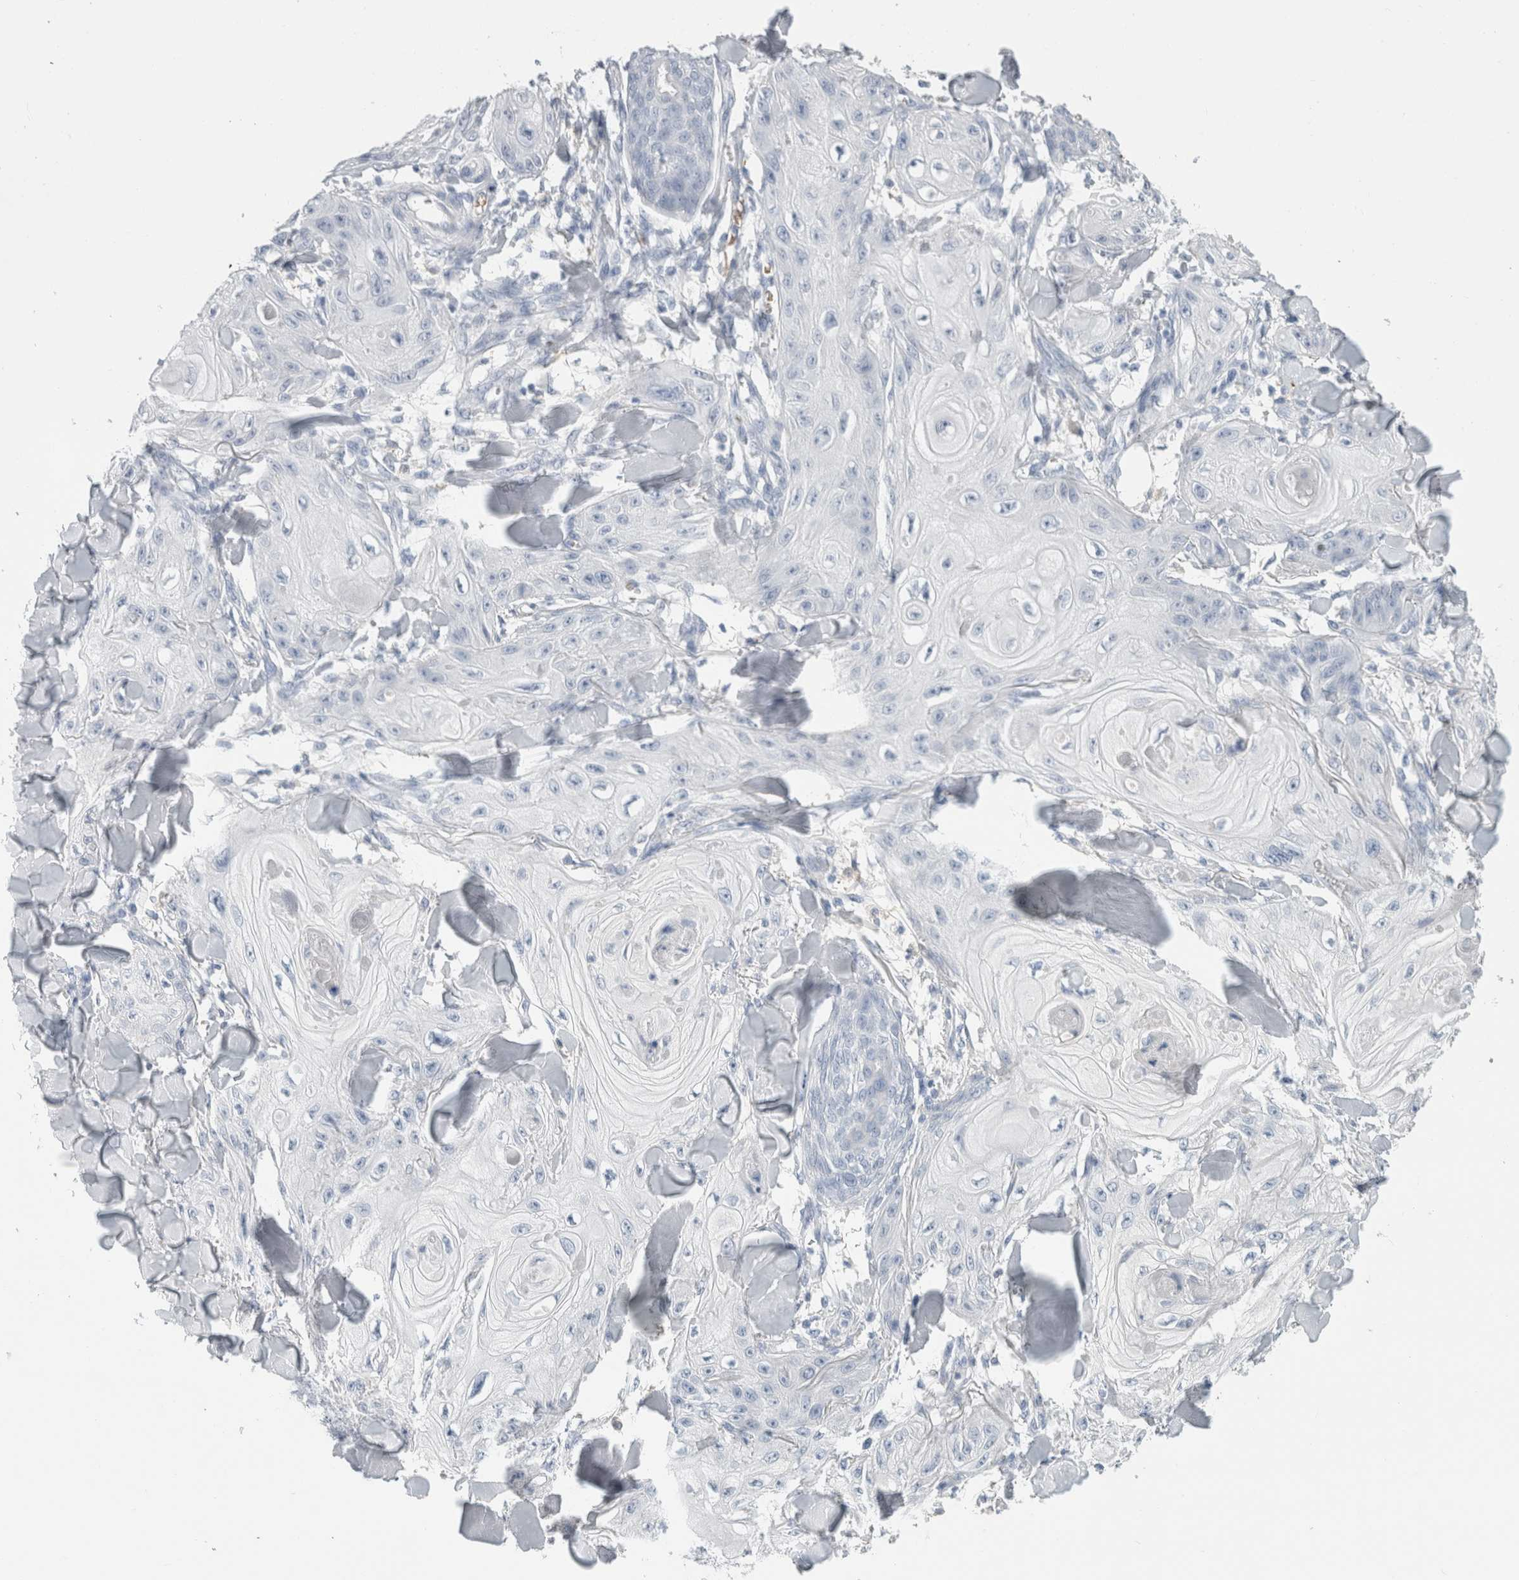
{"staining": {"intensity": "negative", "quantity": "none", "location": "none"}, "tissue": "skin cancer", "cell_type": "Tumor cells", "image_type": "cancer", "snomed": [{"axis": "morphology", "description": "Squamous cell carcinoma, NOS"}, {"axis": "topography", "description": "Skin"}], "caption": "IHC photomicrograph of neoplastic tissue: human skin cancer (squamous cell carcinoma) stained with DAB (3,3'-diaminobenzidine) shows no significant protein expression in tumor cells.", "gene": "CA1", "patient": {"sex": "male", "age": 74}}